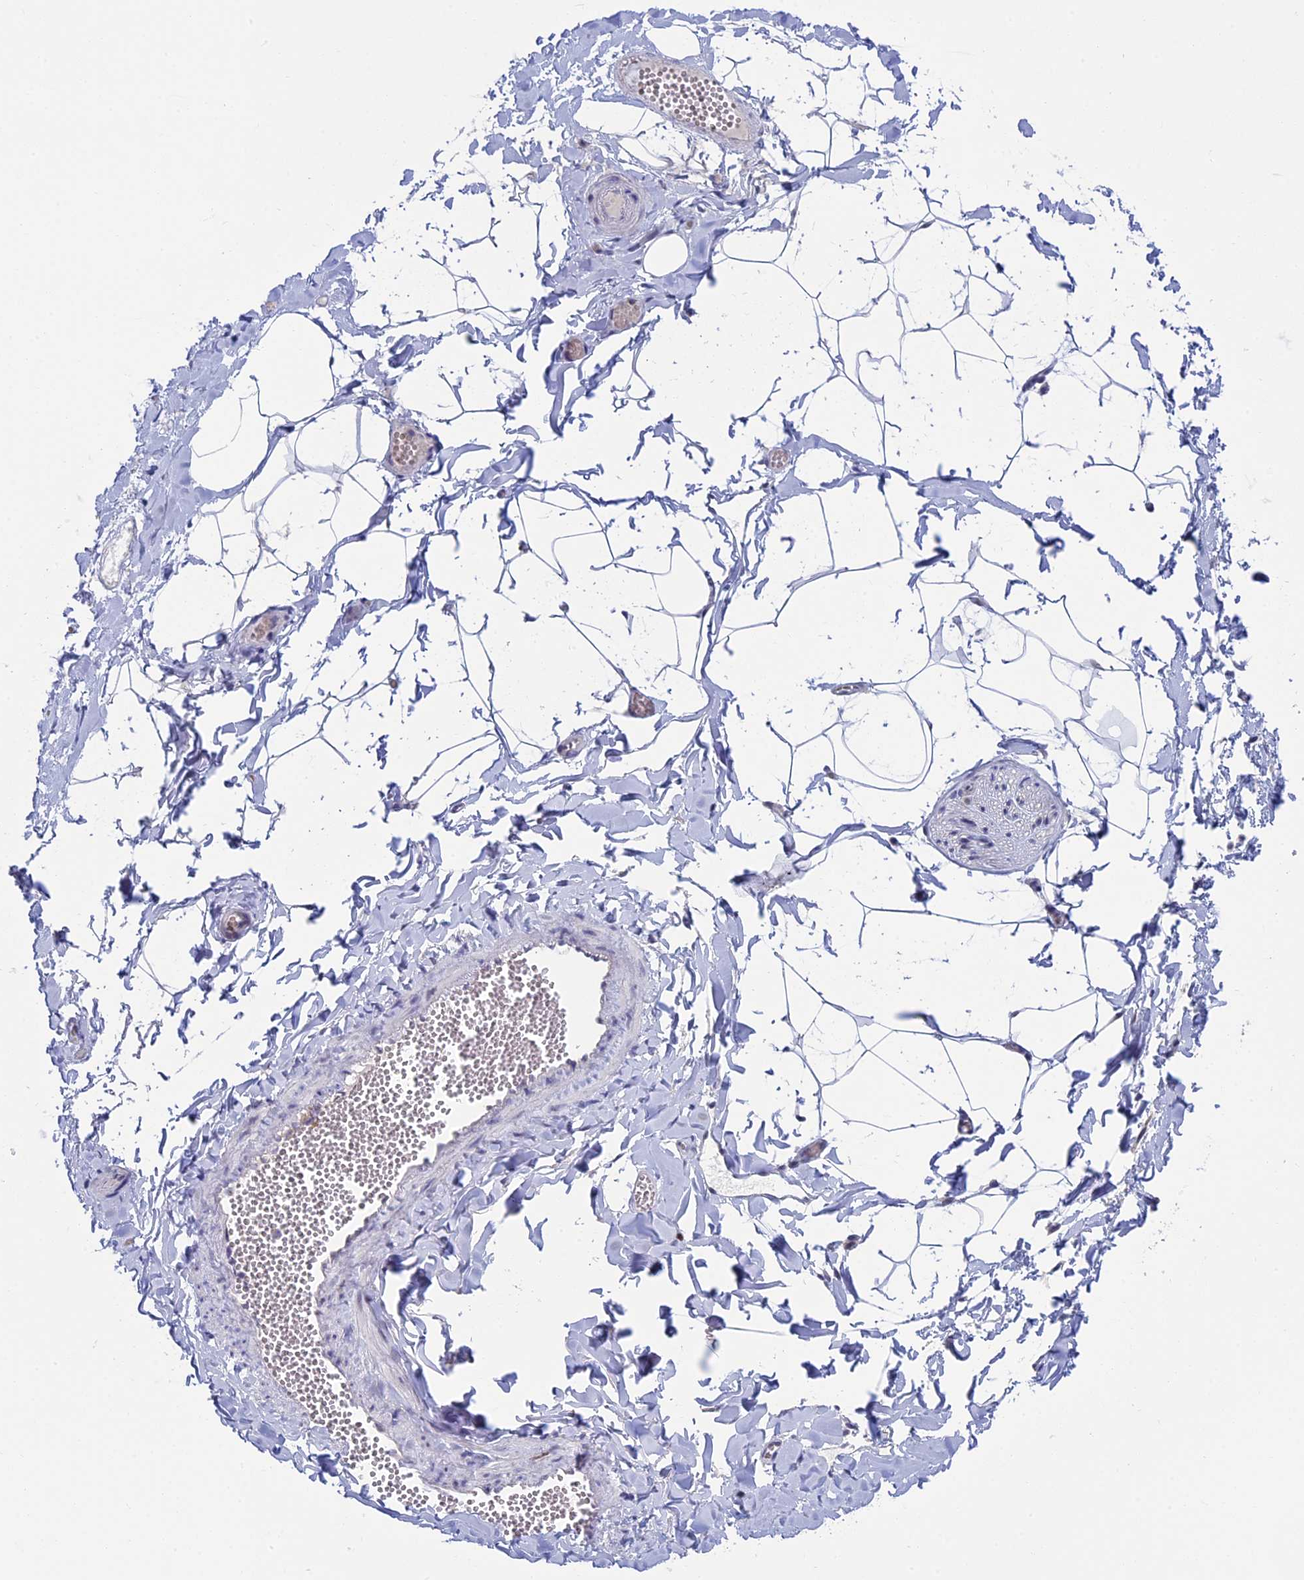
{"staining": {"intensity": "negative", "quantity": "none", "location": "none"}, "tissue": "adipose tissue", "cell_type": "Adipocytes", "image_type": "normal", "snomed": [{"axis": "morphology", "description": "Normal tissue, NOS"}, {"axis": "topography", "description": "Gallbladder"}, {"axis": "topography", "description": "Peripheral nerve tissue"}], "caption": "The micrograph reveals no significant positivity in adipocytes of adipose tissue. (DAB (3,3'-diaminobenzidine) immunohistochemistry visualized using brightfield microscopy, high magnification).", "gene": "CCDC86", "patient": {"sex": "male", "age": 38}}